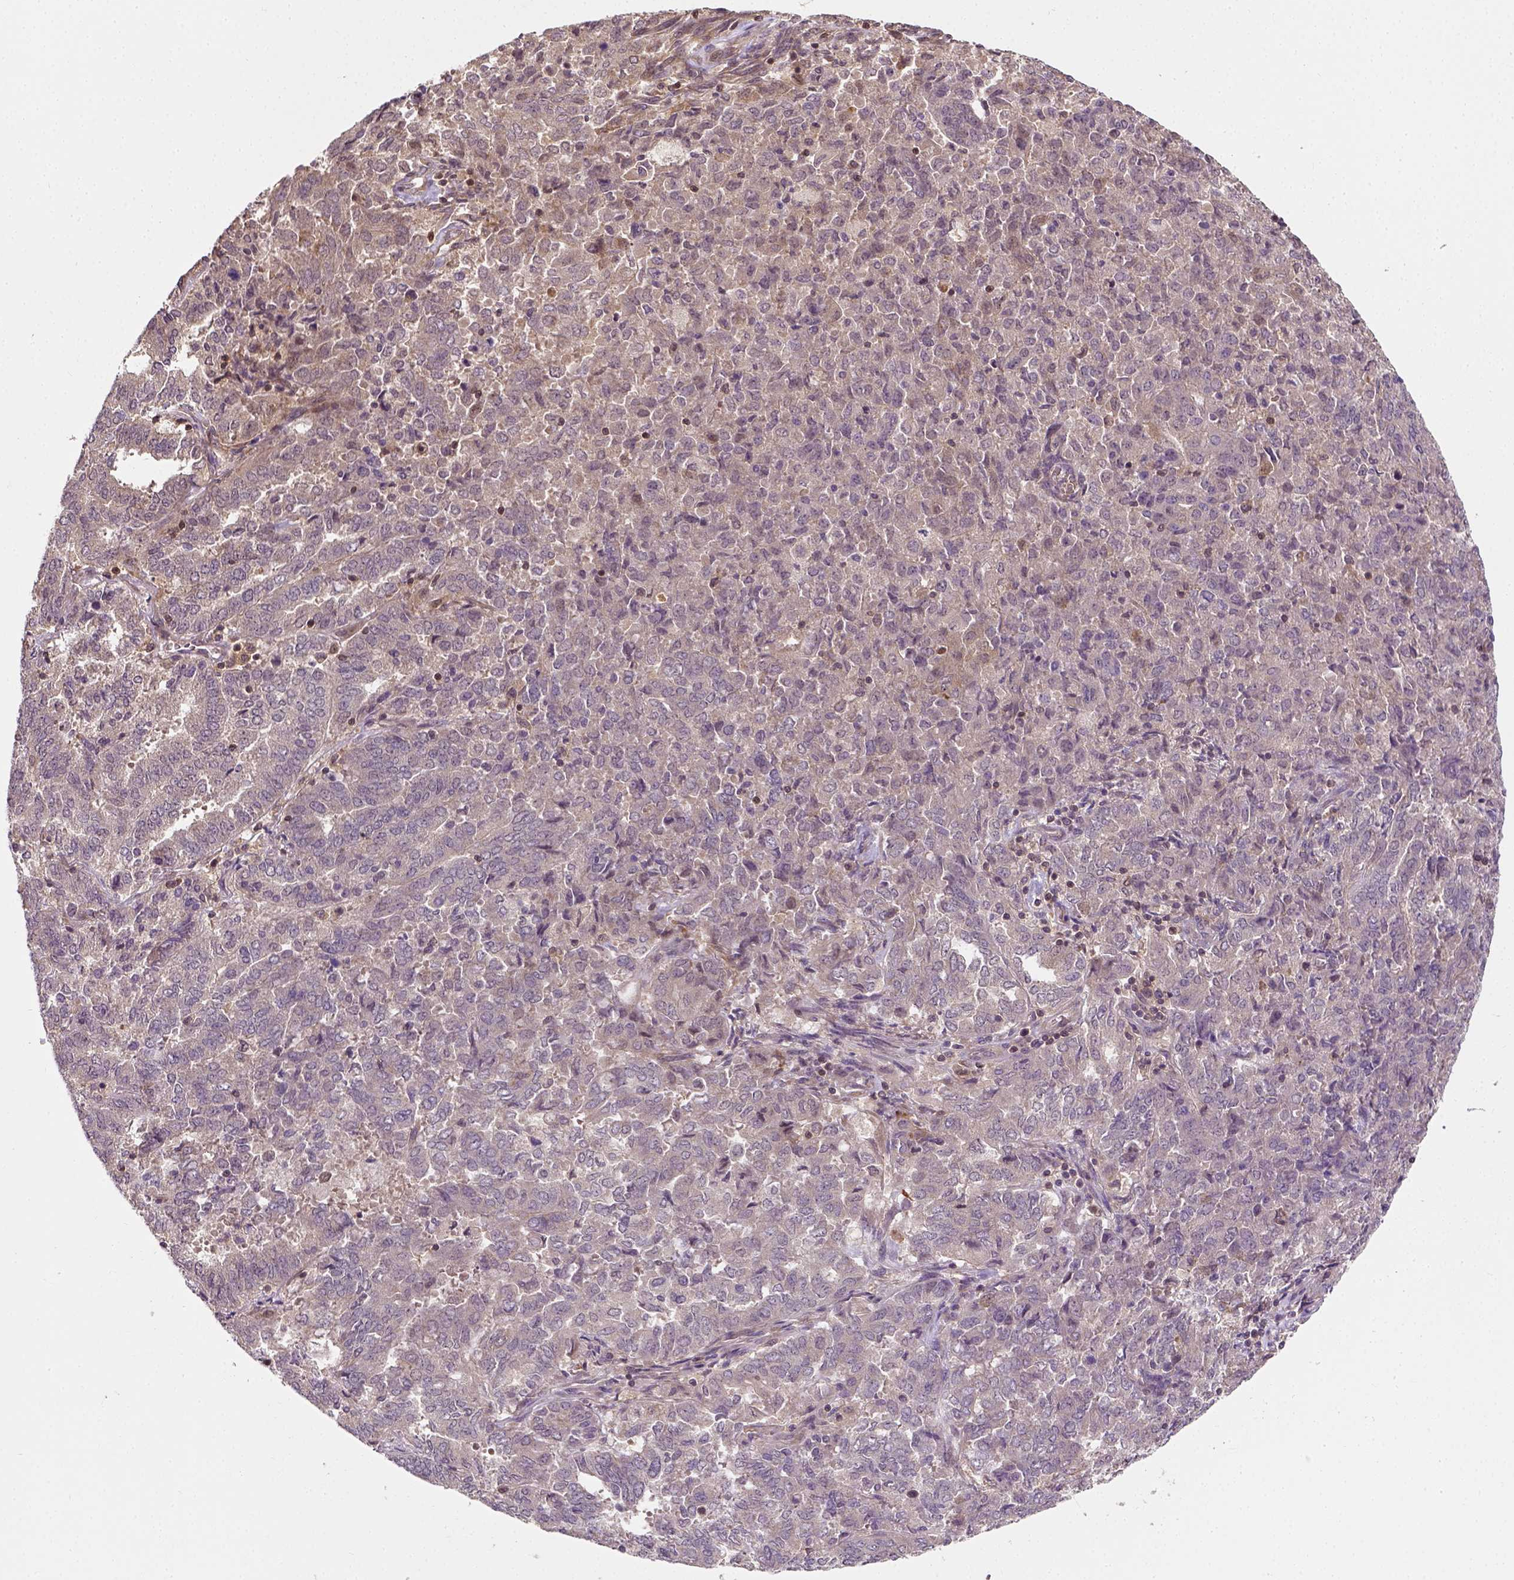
{"staining": {"intensity": "negative", "quantity": "none", "location": "none"}, "tissue": "endometrial cancer", "cell_type": "Tumor cells", "image_type": "cancer", "snomed": [{"axis": "morphology", "description": "Adenocarcinoma, NOS"}, {"axis": "topography", "description": "Endometrium"}], "caption": "Immunohistochemical staining of human endometrial cancer (adenocarcinoma) reveals no significant staining in tumor cells.", "gene": "MATK", "patient": {"sex": "female", "age": 72}}